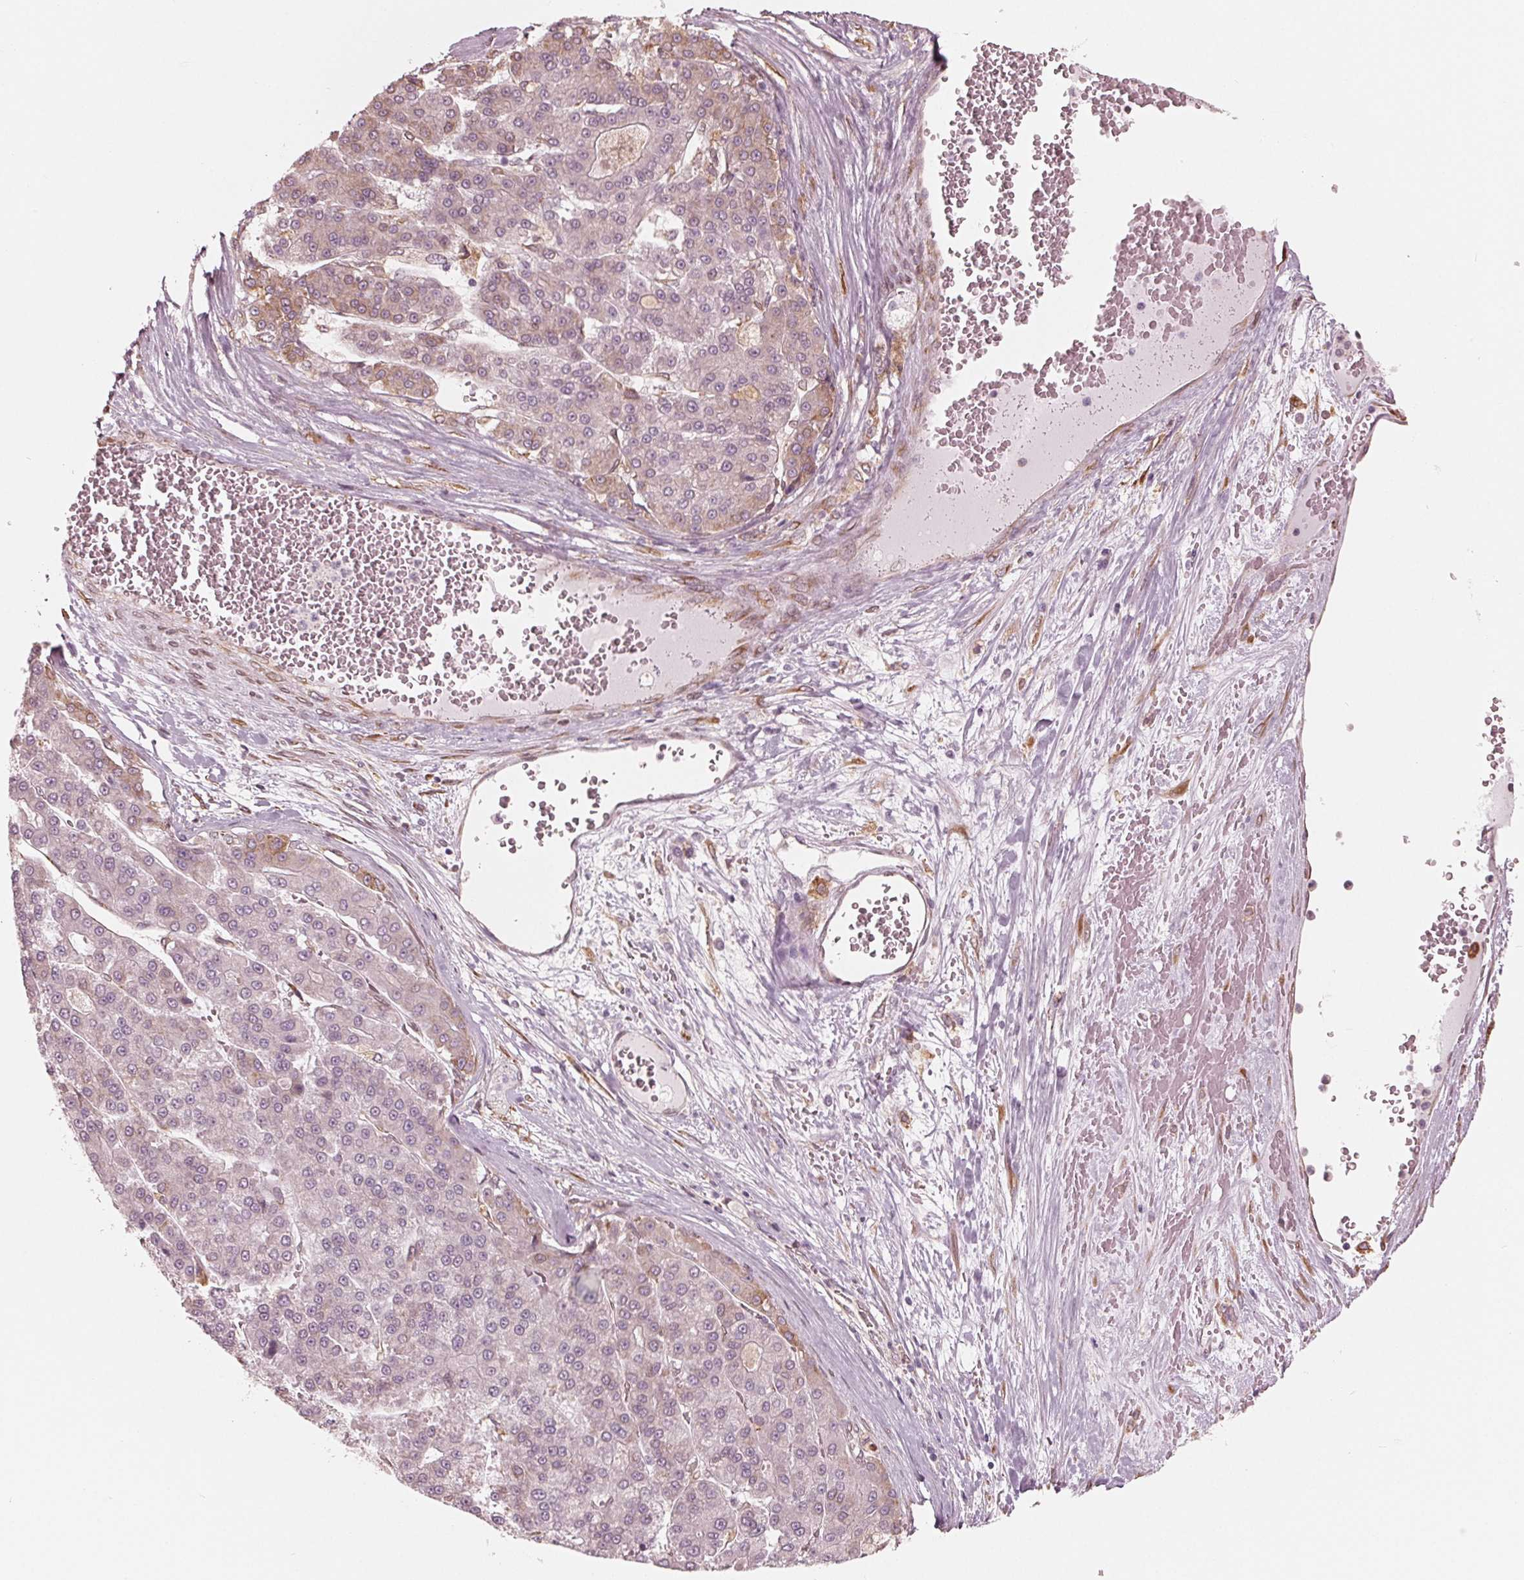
{"staining": {"intensity": "weak", "quantity": "25%-75%", "location": "cytoplasmic/membranous"}, "tissue": "liver cancer", "cell_type": "Tumor cells", "image_type": "cancer", "snomed": [{"axis": "morphology", "description": "Carcinoma, Hepatocellular, NOS"}, {"axis": "topography", "description": "Liver"}], "caption": "Brown immunohistochemical staining in human hepatocellular carcinoma (liver) demonstrates weak cytoplasmic/membranous expression in about 25%-75% of tumor cells.", "gene": "IKBIP", "patient": {"sex": "male", "age": 70}}